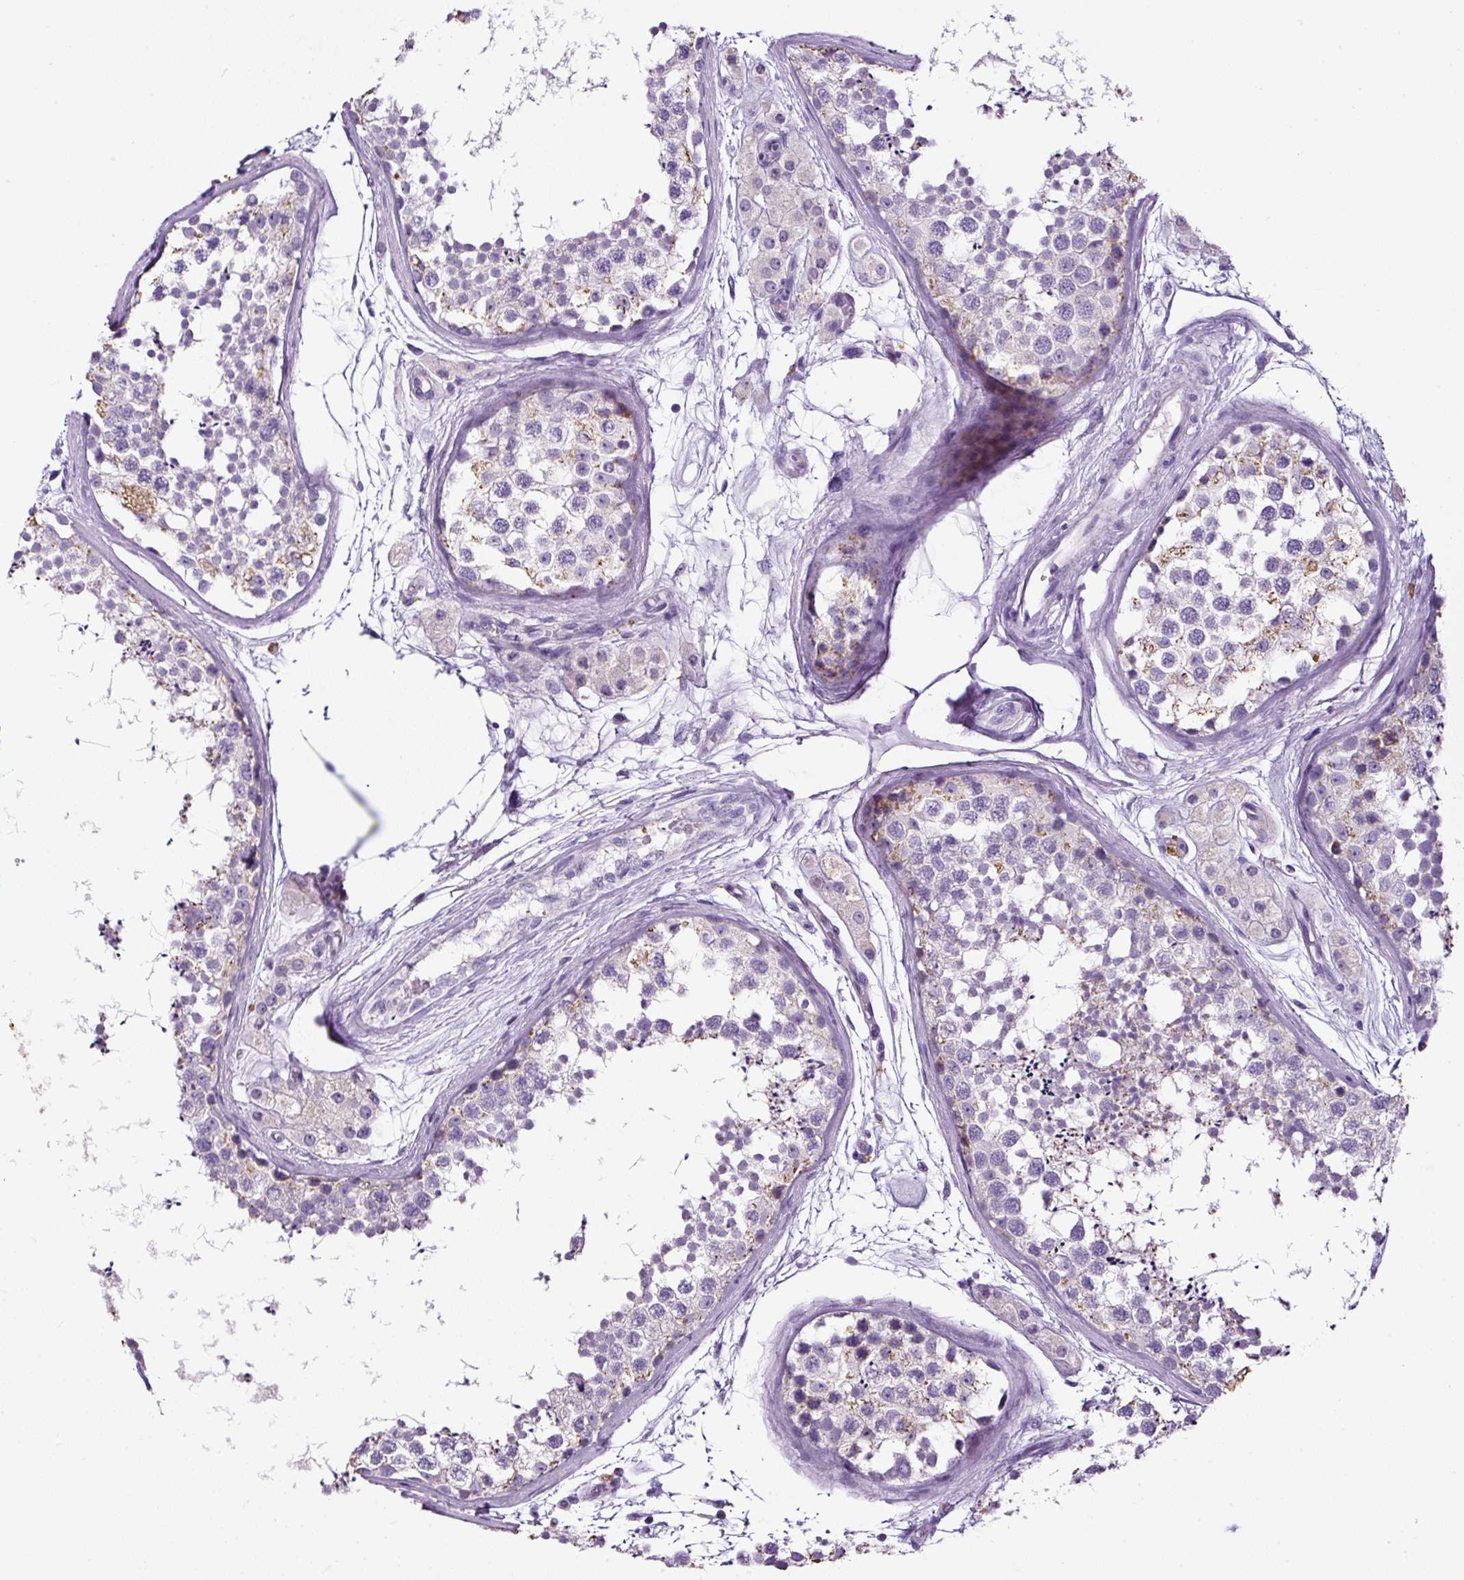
{"staining": {"intensity": "negative", "quantity": "none", "location": "none"}, "tissue": "testis", "cell_type": "Cells in seminiferous ducts", "image_type": "normal", "snomed": [{"axis": "morphology", "description": "Normal tissue, NOS"}, {"axis": "topography", "description": "Testis"}], "caption": "An image of testis stained for a protein displays no brown staining in cells in seminiferous ducts. The staining is performed using DAB (3,3'-diaminobenzidine) brown chromogen with nuclei counter-stained in using hematoxylin.", "gene": "SP8", "patient": {"sex": "male", "age": 56}}